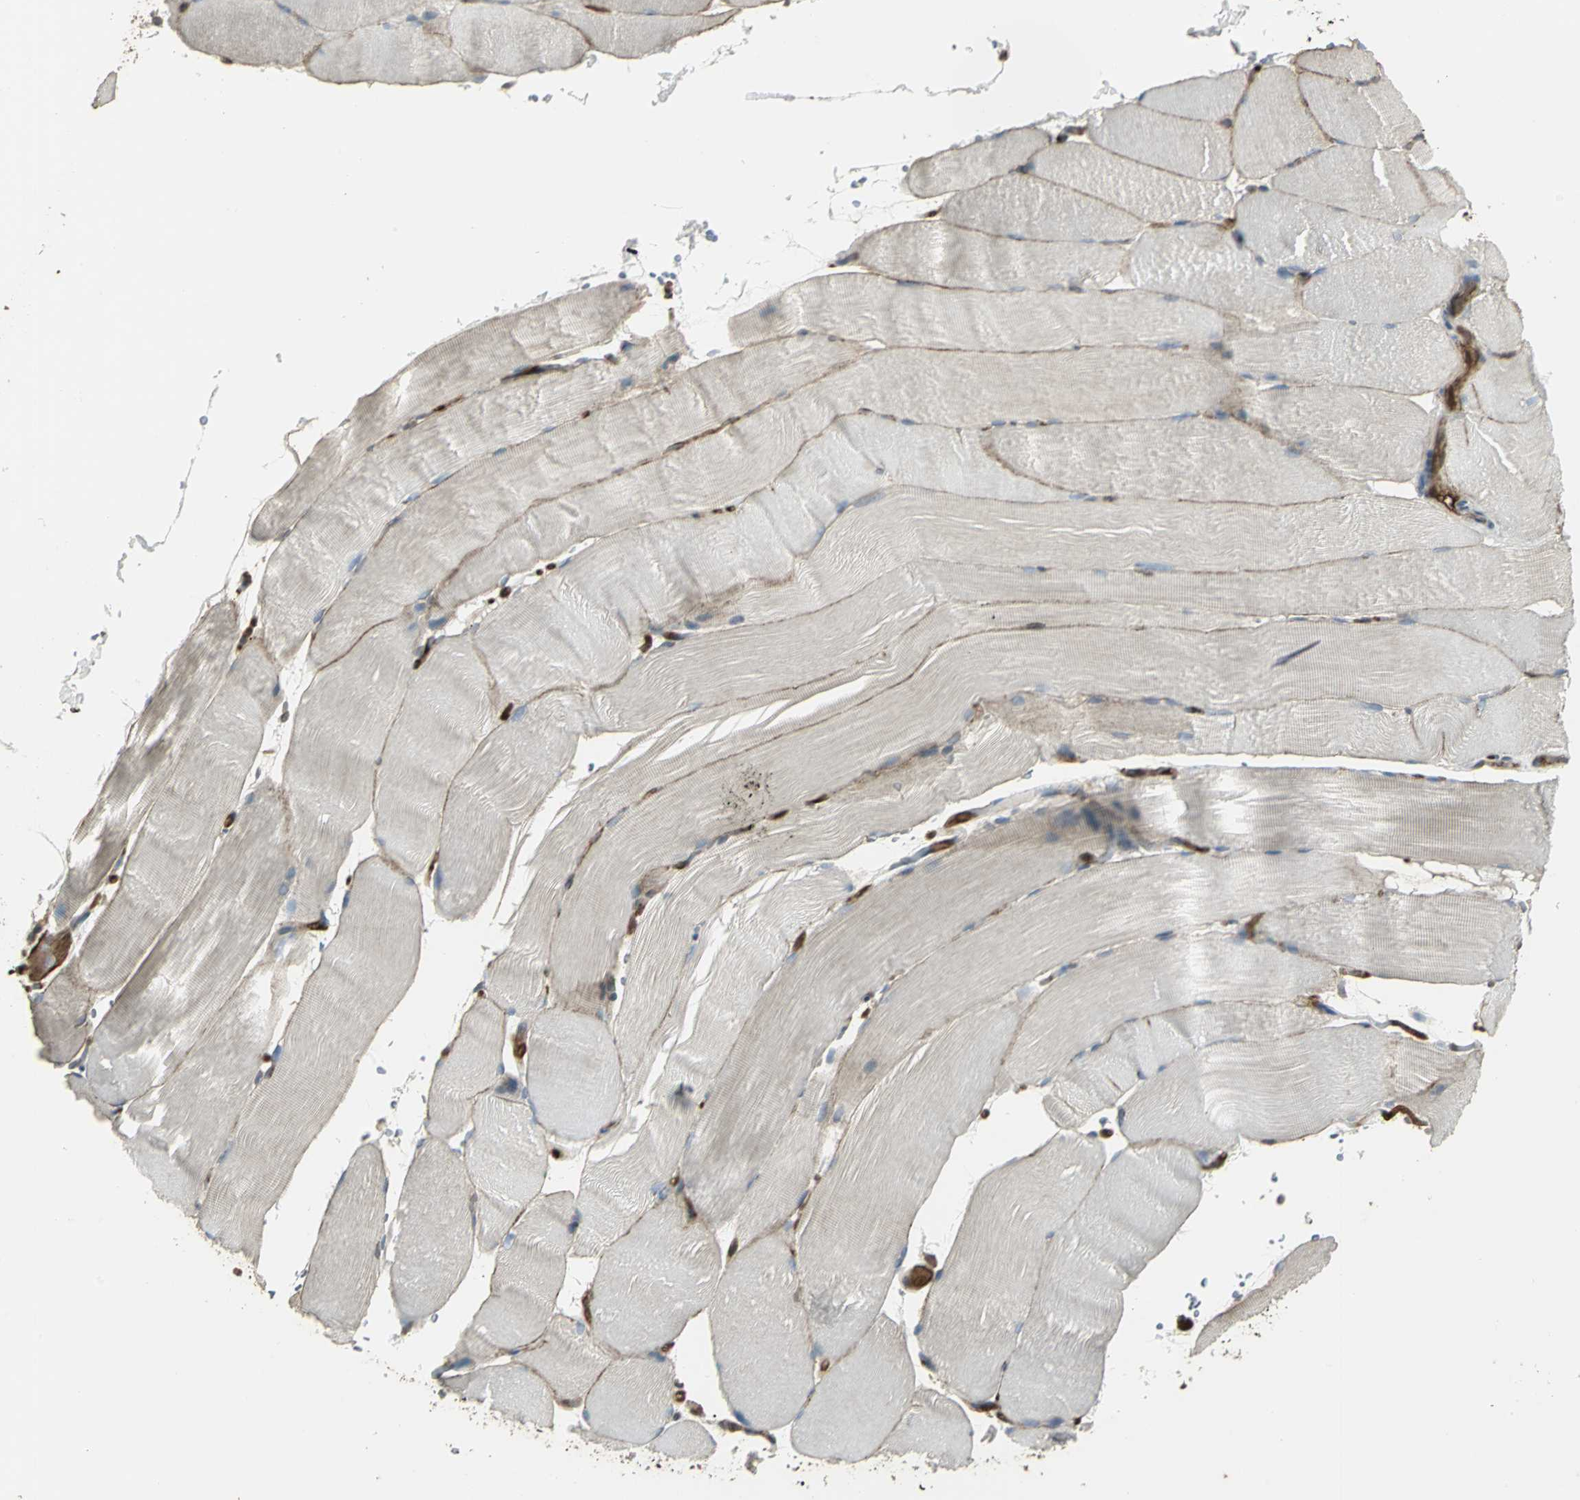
{"staining": {"intensity": "weak", "quantity": "25%-75%", "location": "cytoplasmic/membranous"}, "tissue": "skeletal muscle", "cell_type": "Myocytes", "image_type": "normal", "snomed": [{"axis": "morphology", "description": "Normal tissue, NOS"}, {"axis": "topography", "description": "Skeletal muscle"}, {"axis": "topography", "description": "Parathyroid gland"}], "caption": "A brown stain highlights weak cytoplasmic/membranous positivity of a protein in myocytes of benign human skeletal muscle.", "gene": "PRXL2B", "patient": {"sex": "female", "age": 37}}